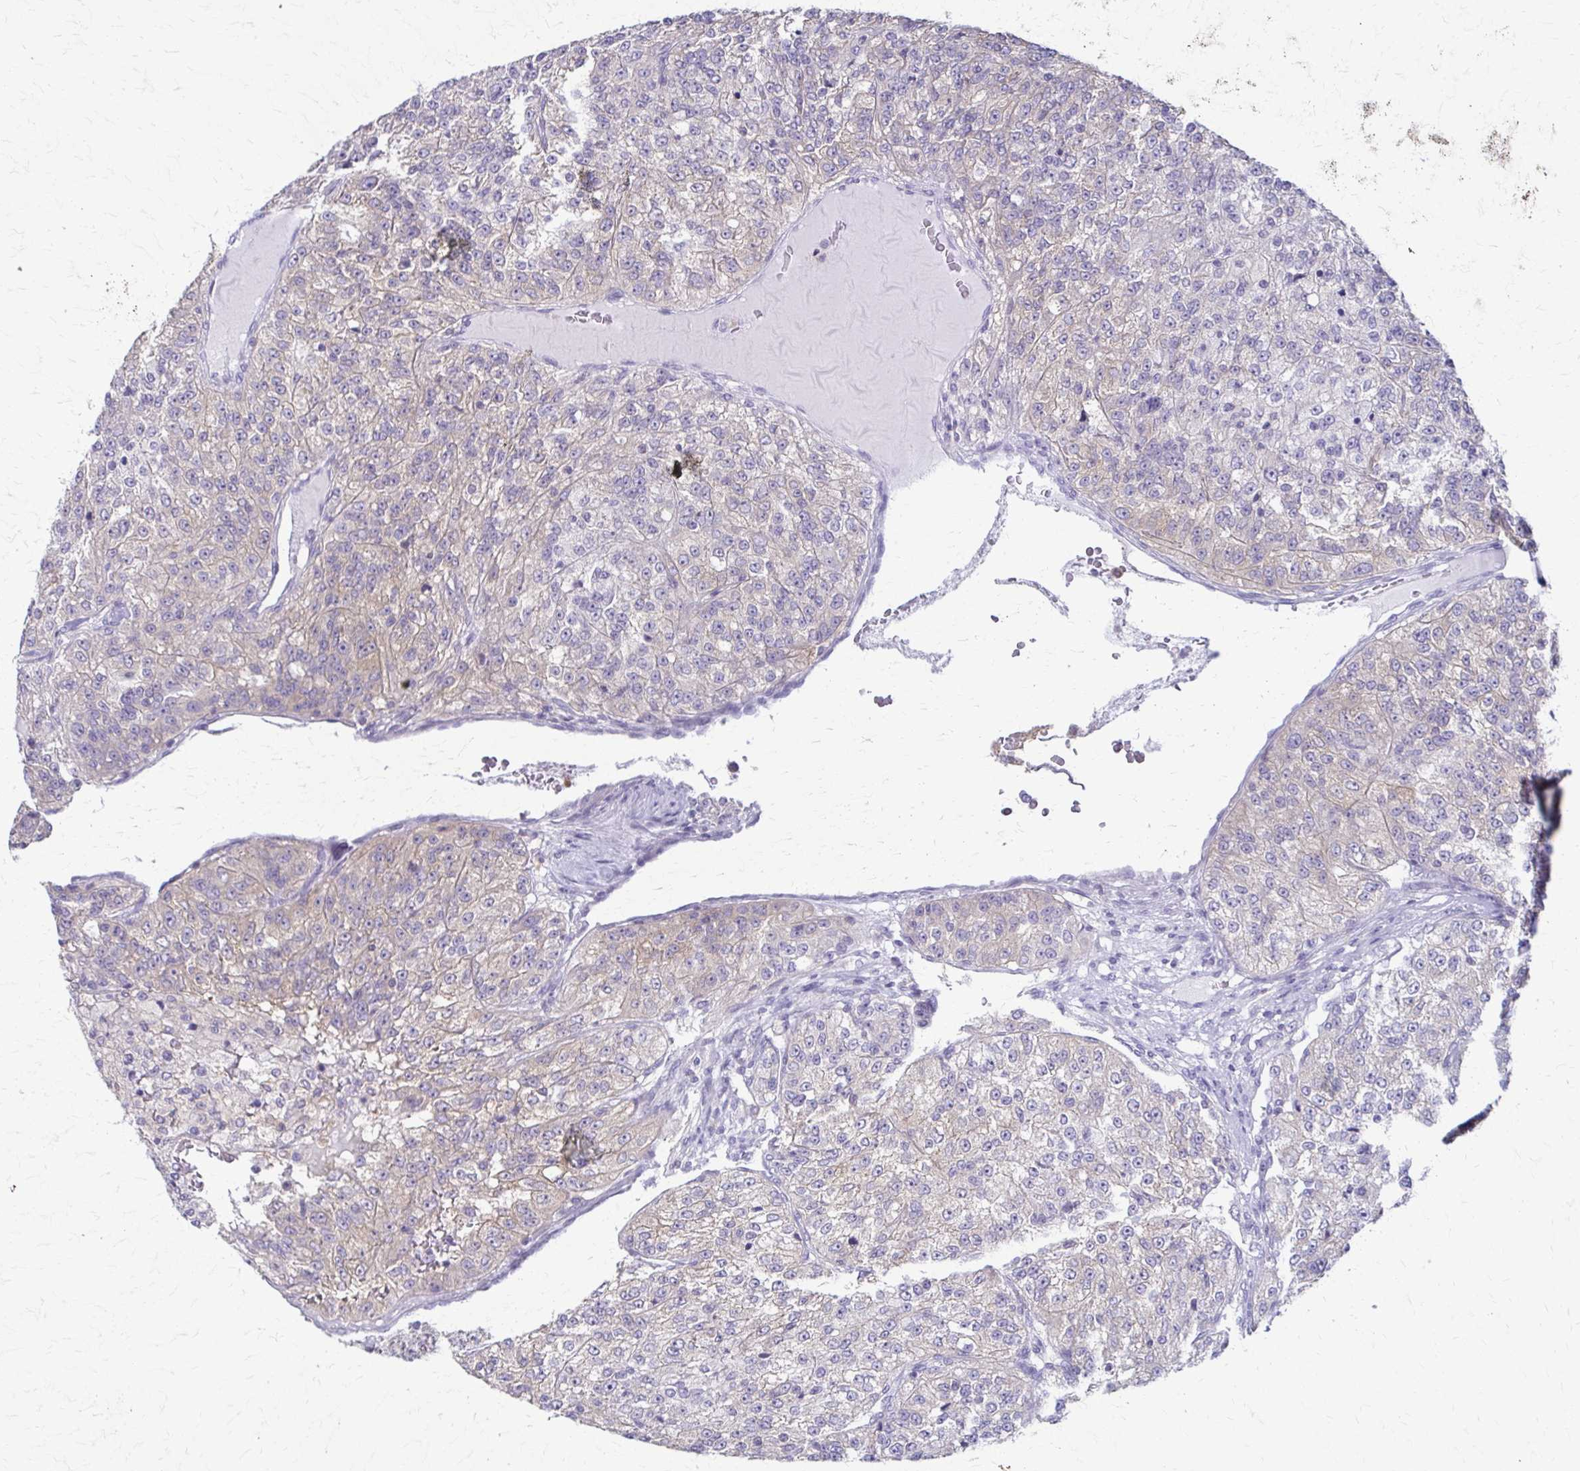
{"staining": {"intensity": "moderate", "quantity": "<25%", "location": "cytoplasmic/membranous"}, "tissue": "renal cancer", "cell_type": "Tumor cells", "image_type": "cancer", "snomed": [{"axis": "morphology", "description": "Adenocarcinoma, NOS"}, {"axis": "topography", "description": "Kidney"}], "caption": "An immunohistochemistry (IHC) histopathology image of tumor tissue is shown. Protein staining in brown highlights moderate cytoplasmic/membranous positivity in renal cancer within tumor cells.", "gene": "PIK3AP1", "patient": {"sex": "female", "age": 63}}